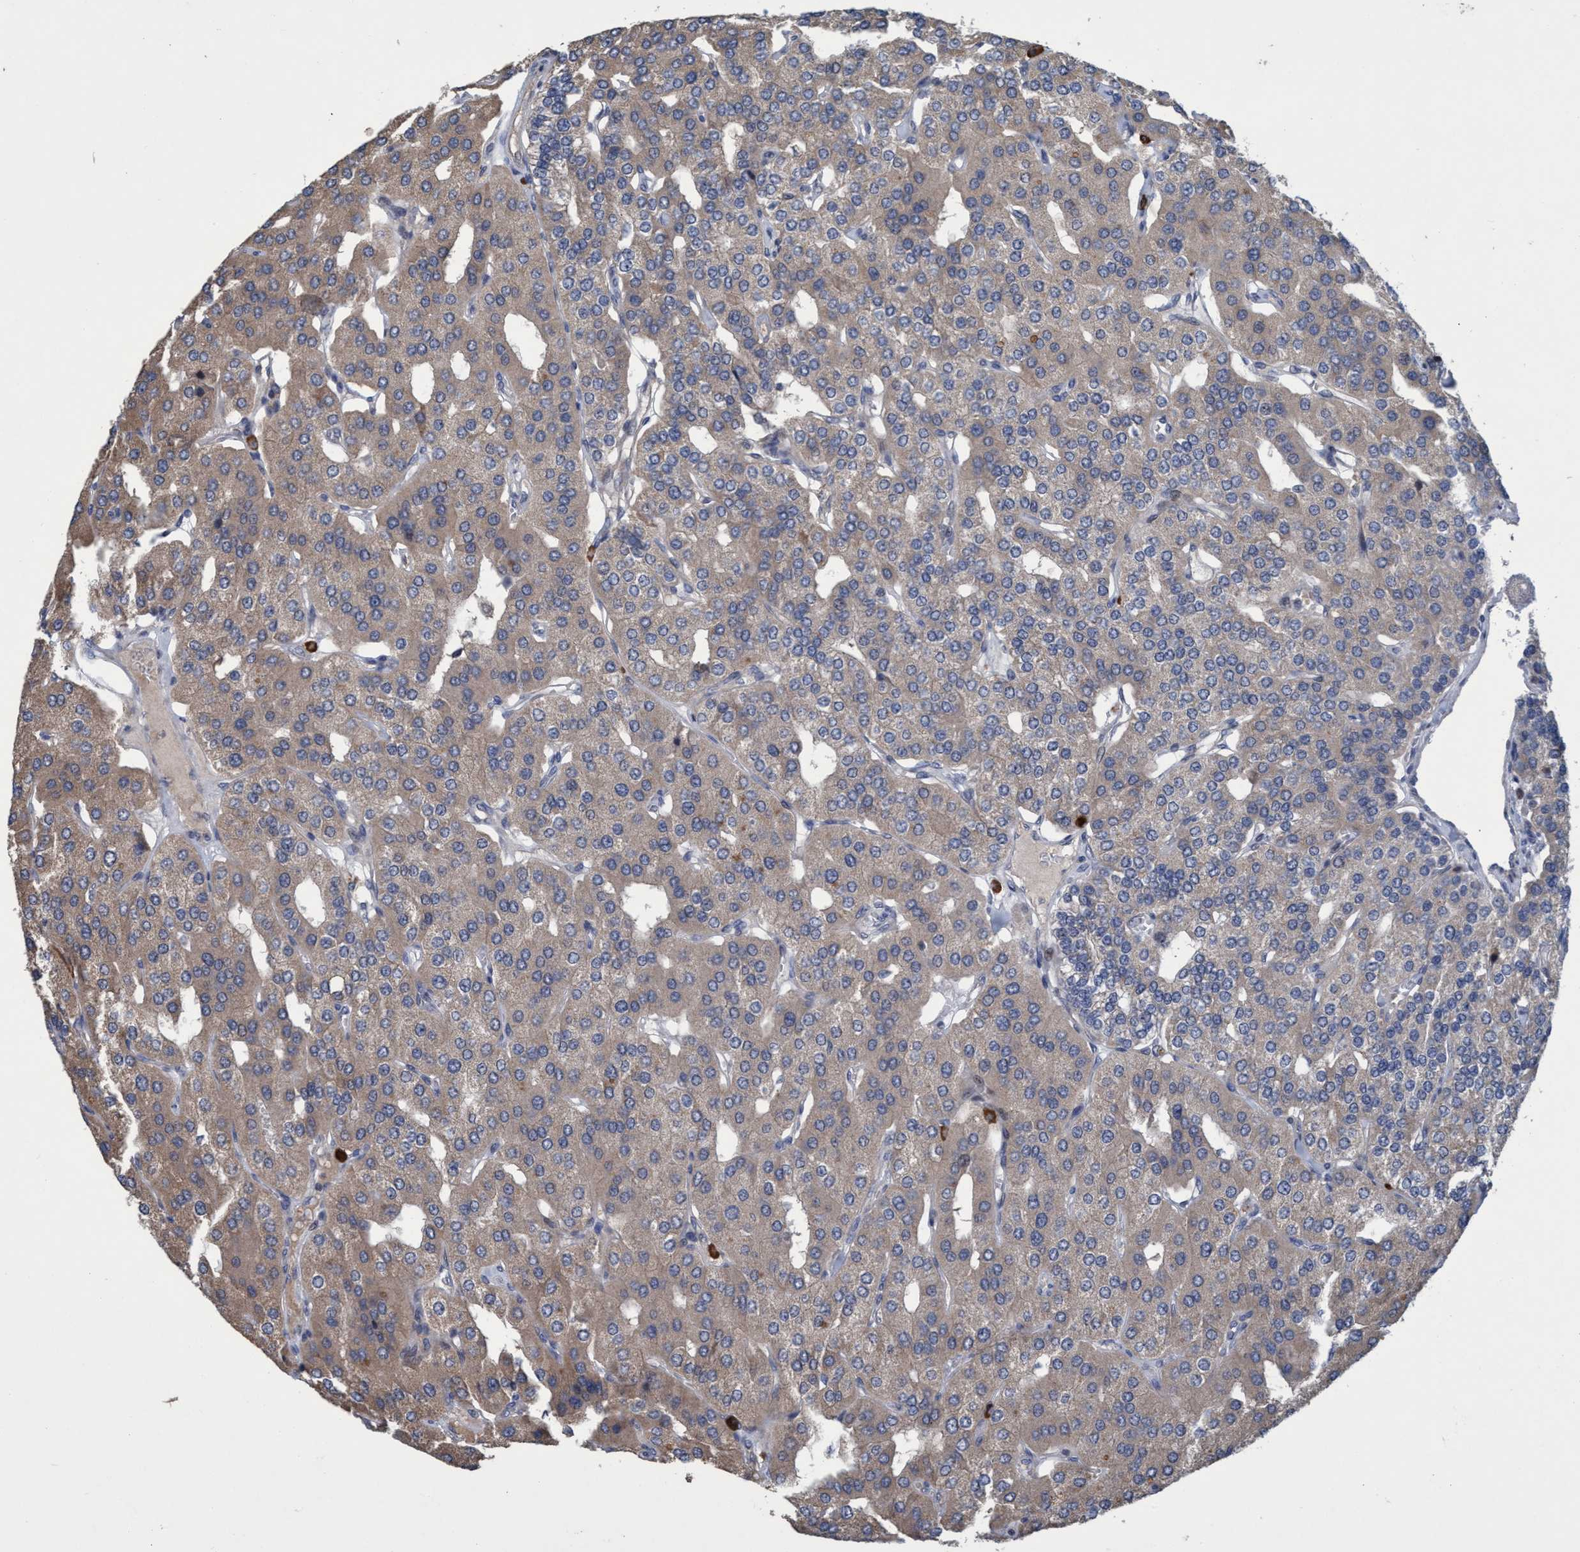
{"staining": {"intensity": "weak", "quantity": ">75%", "location": "cytoplasmic/membranous,nuclear"}, "tissue": "parathyroid gland", "cell_type": "Glandular cells", "image_type": "normal", "snomed": [{"axis": "morphology", "description": "Normal tissue, NOS"}, {"axis": "morphology", "description": "Adenoma, NOS"}, {"axis": "topography", "description": "Parathyroid gland"}], "caption": "This histopathology image demonstrates unremarkable parathyroid gland stained with IHC to label a protein in brown. The cytoplasmic/membranous,nuclear of glandular cells show weak positivity for the protein. Nuclei are counter-stained blue.", "gene": "ZNF677", "patient": {"sex": "female", "age": 86}}